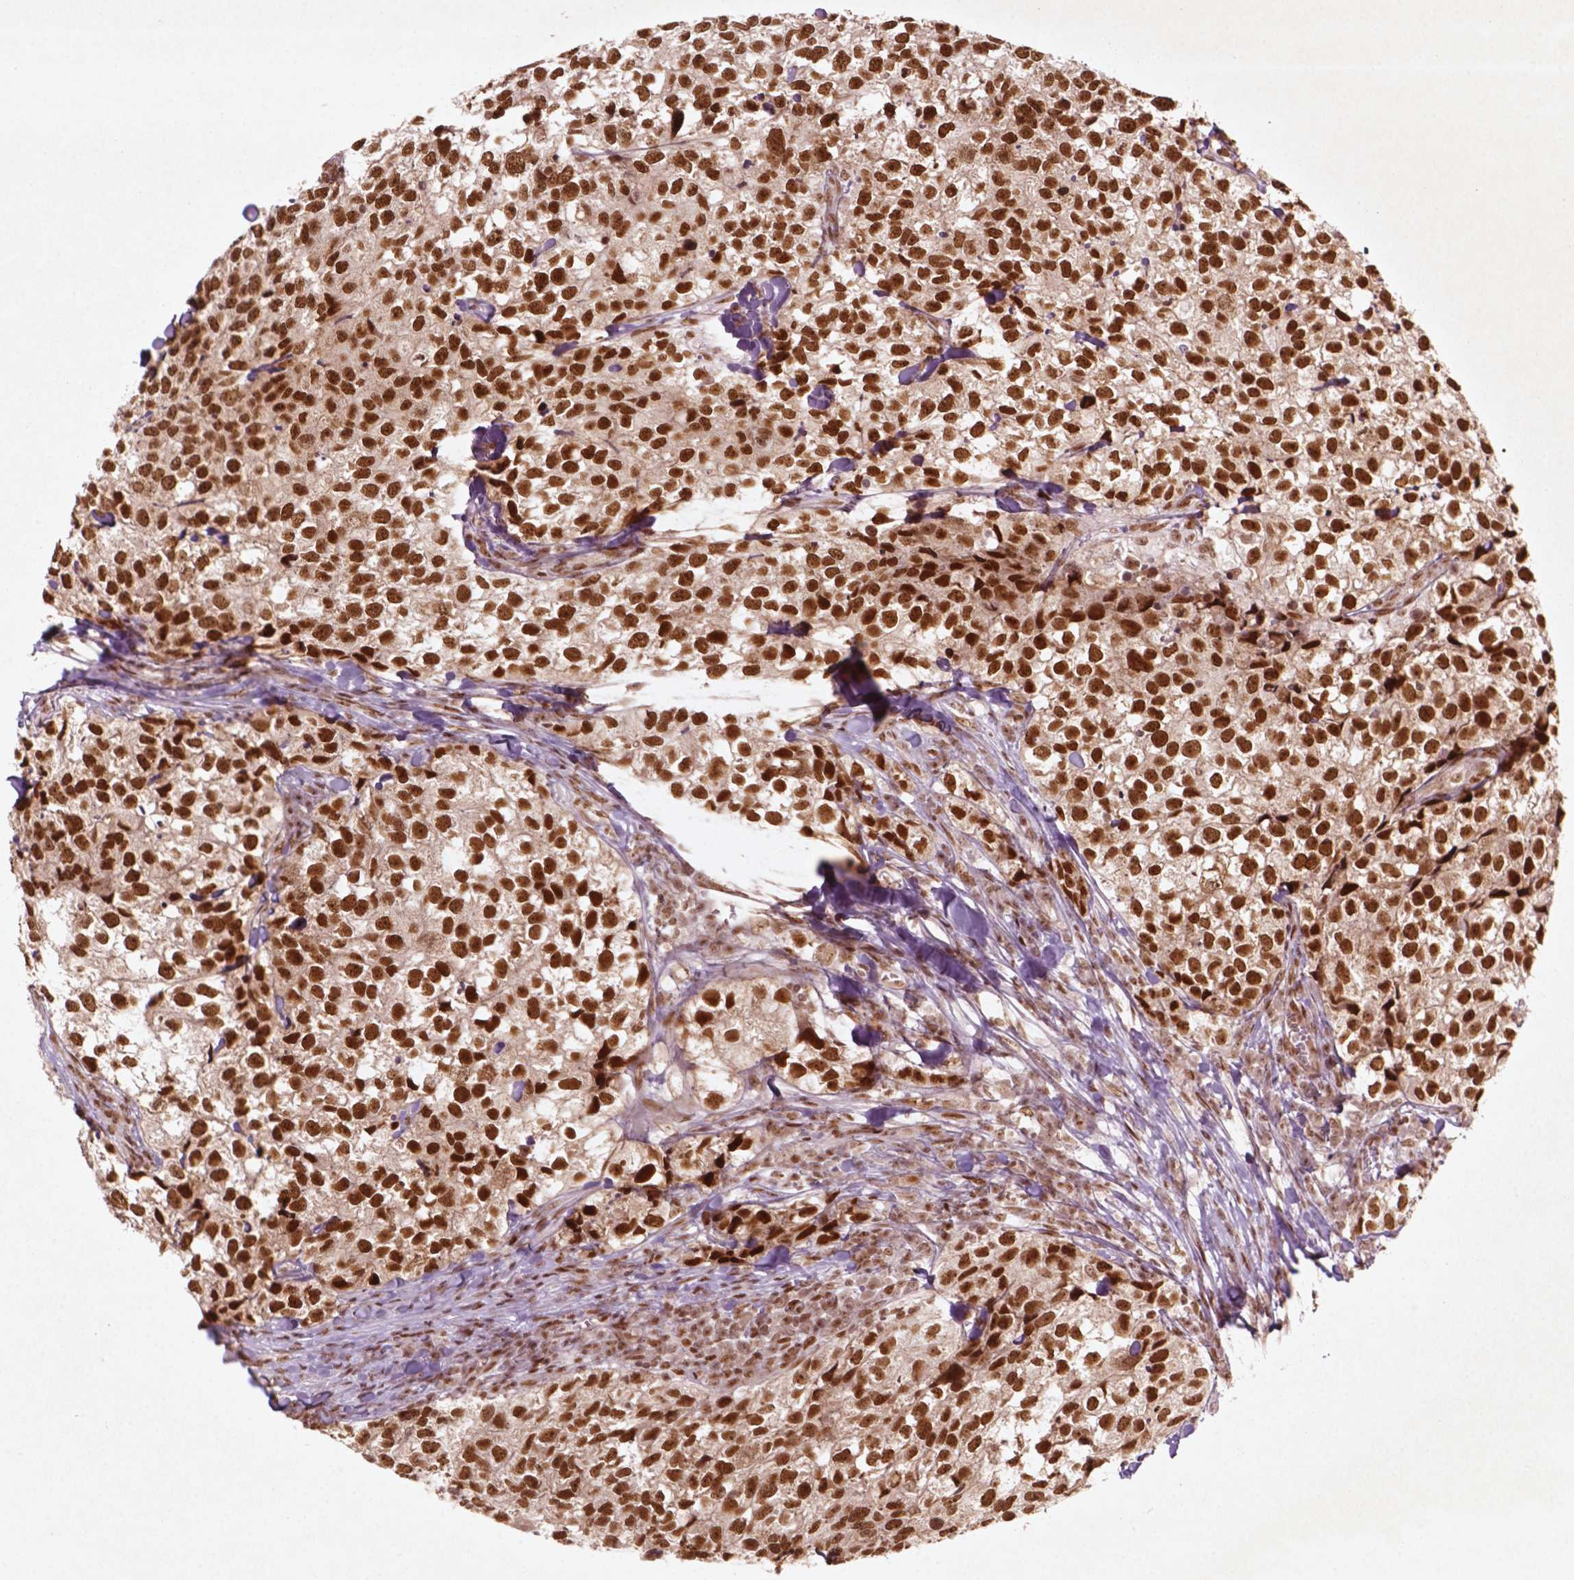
{"staining": {"intensity": "strong", "quantity": ">75%", "location": "nuclear"}, "tissue": "breast cancer", "cell_type": "Tumor cells", "image_type": "cancer", "snomed": [{"axis": "morphology", "description": "Duct carcinoma"}, {"axis": "topography", "description": "Breast"}], "caption": "This histopathology image demonstrates immunohistochemistry staining of breast cancer (intraductal carcinoma), with high strong nuclear positivity in about >75% of tumor cells.", "gene": "HMG20B", "patient": {"sex": "female", "age": 30}}